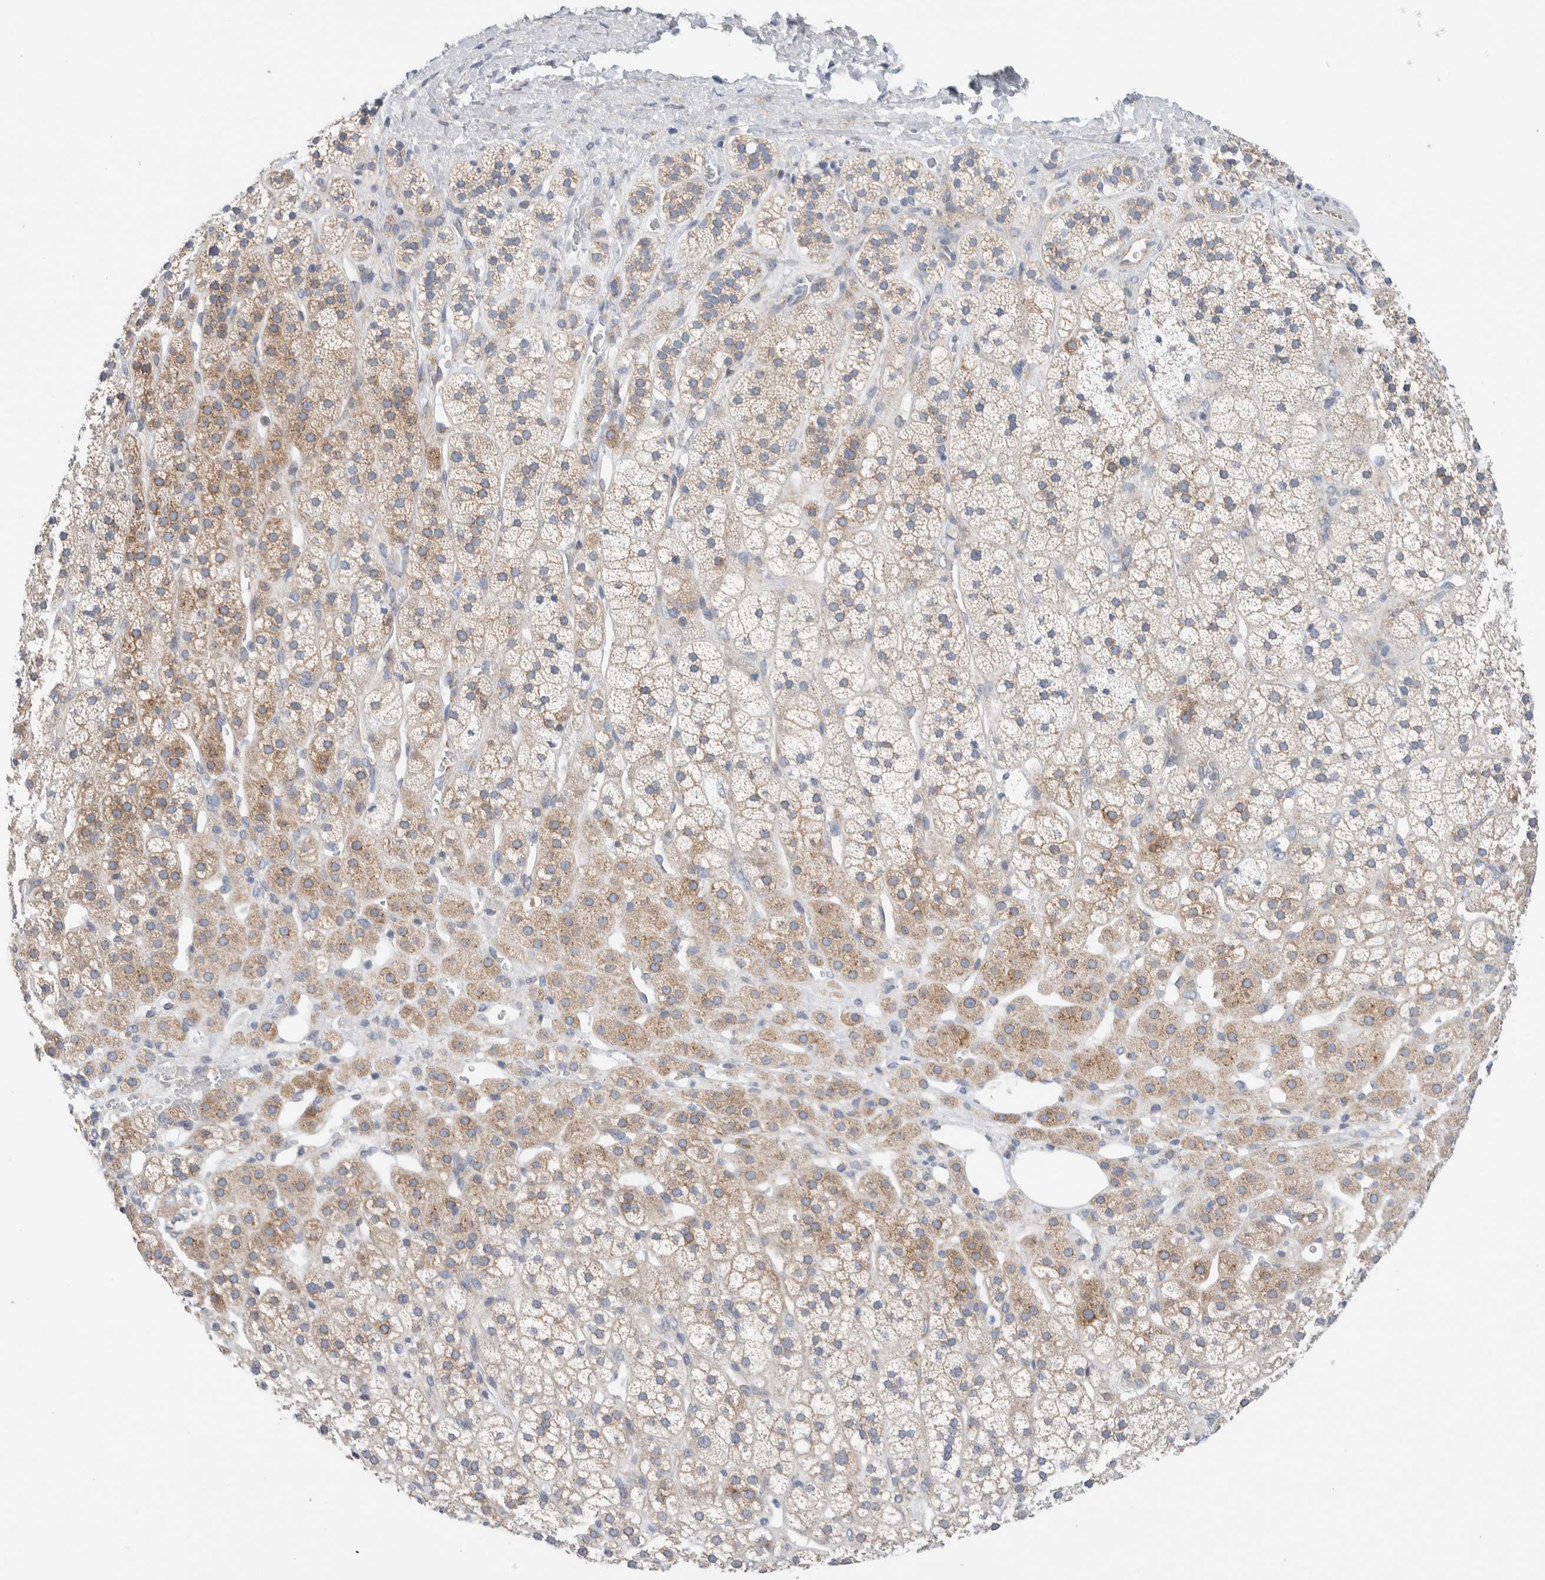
{"staining": {"intensity": "moderate", "quantity": ">75%", "location": "cytoplasmic/membranous"}, "tissue": "adrenal gland", "cell_type": "Glandular cells", "image_type": "normal", "snomed": [{"axis": "morphology", "description": "Normal tissue, NOS"}, {"axis": "topography", "description": "Adrenal gland"}], "caption": "Normal adrenal gland displays moderate cytoplasmic/membranous staining in approximately >75% of glandular cells, visualized by immunohistochemistry. (DAB IHC, brown staining for protein, blue staining for nuclei).", "gene": "RACK1", "patient": {"sex": "male", "age": 56}}